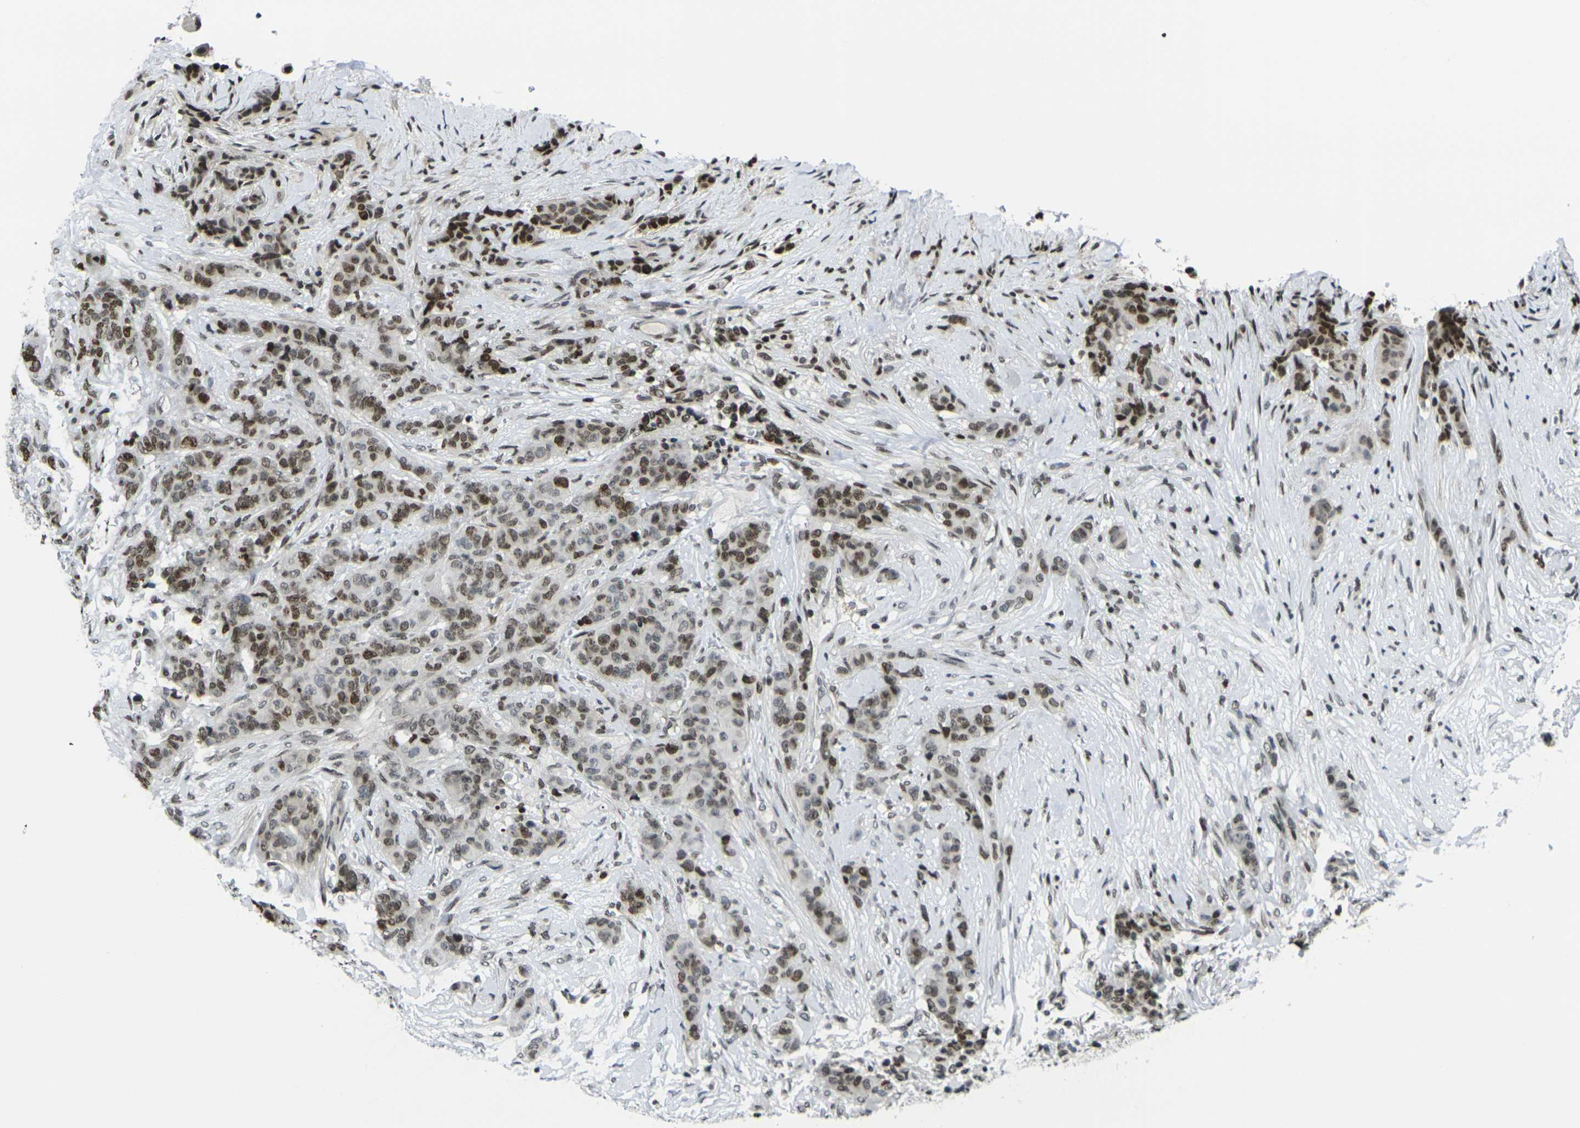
{"staining": {"intensity": "moderate", "quantity": ">75%", "location": "nuclear"}, "tissue": "breast cancer", "cell_type": "Tumor cells", "image_type": "cancer", "snomed": [{"axis": "morphology", "description": "Duct carcinoma"}, {"axis": "topography", "description": "Breast"}], "caption": "IHC histopathology image of breast cancer (intraductal carcinoma) stained for a protein (brown), which demonstrates medium levels of moderate nuclear expression in about >75% of tumor cells.", "gene": "H1-10", "patient": {"sex": "female", "age": 40}}